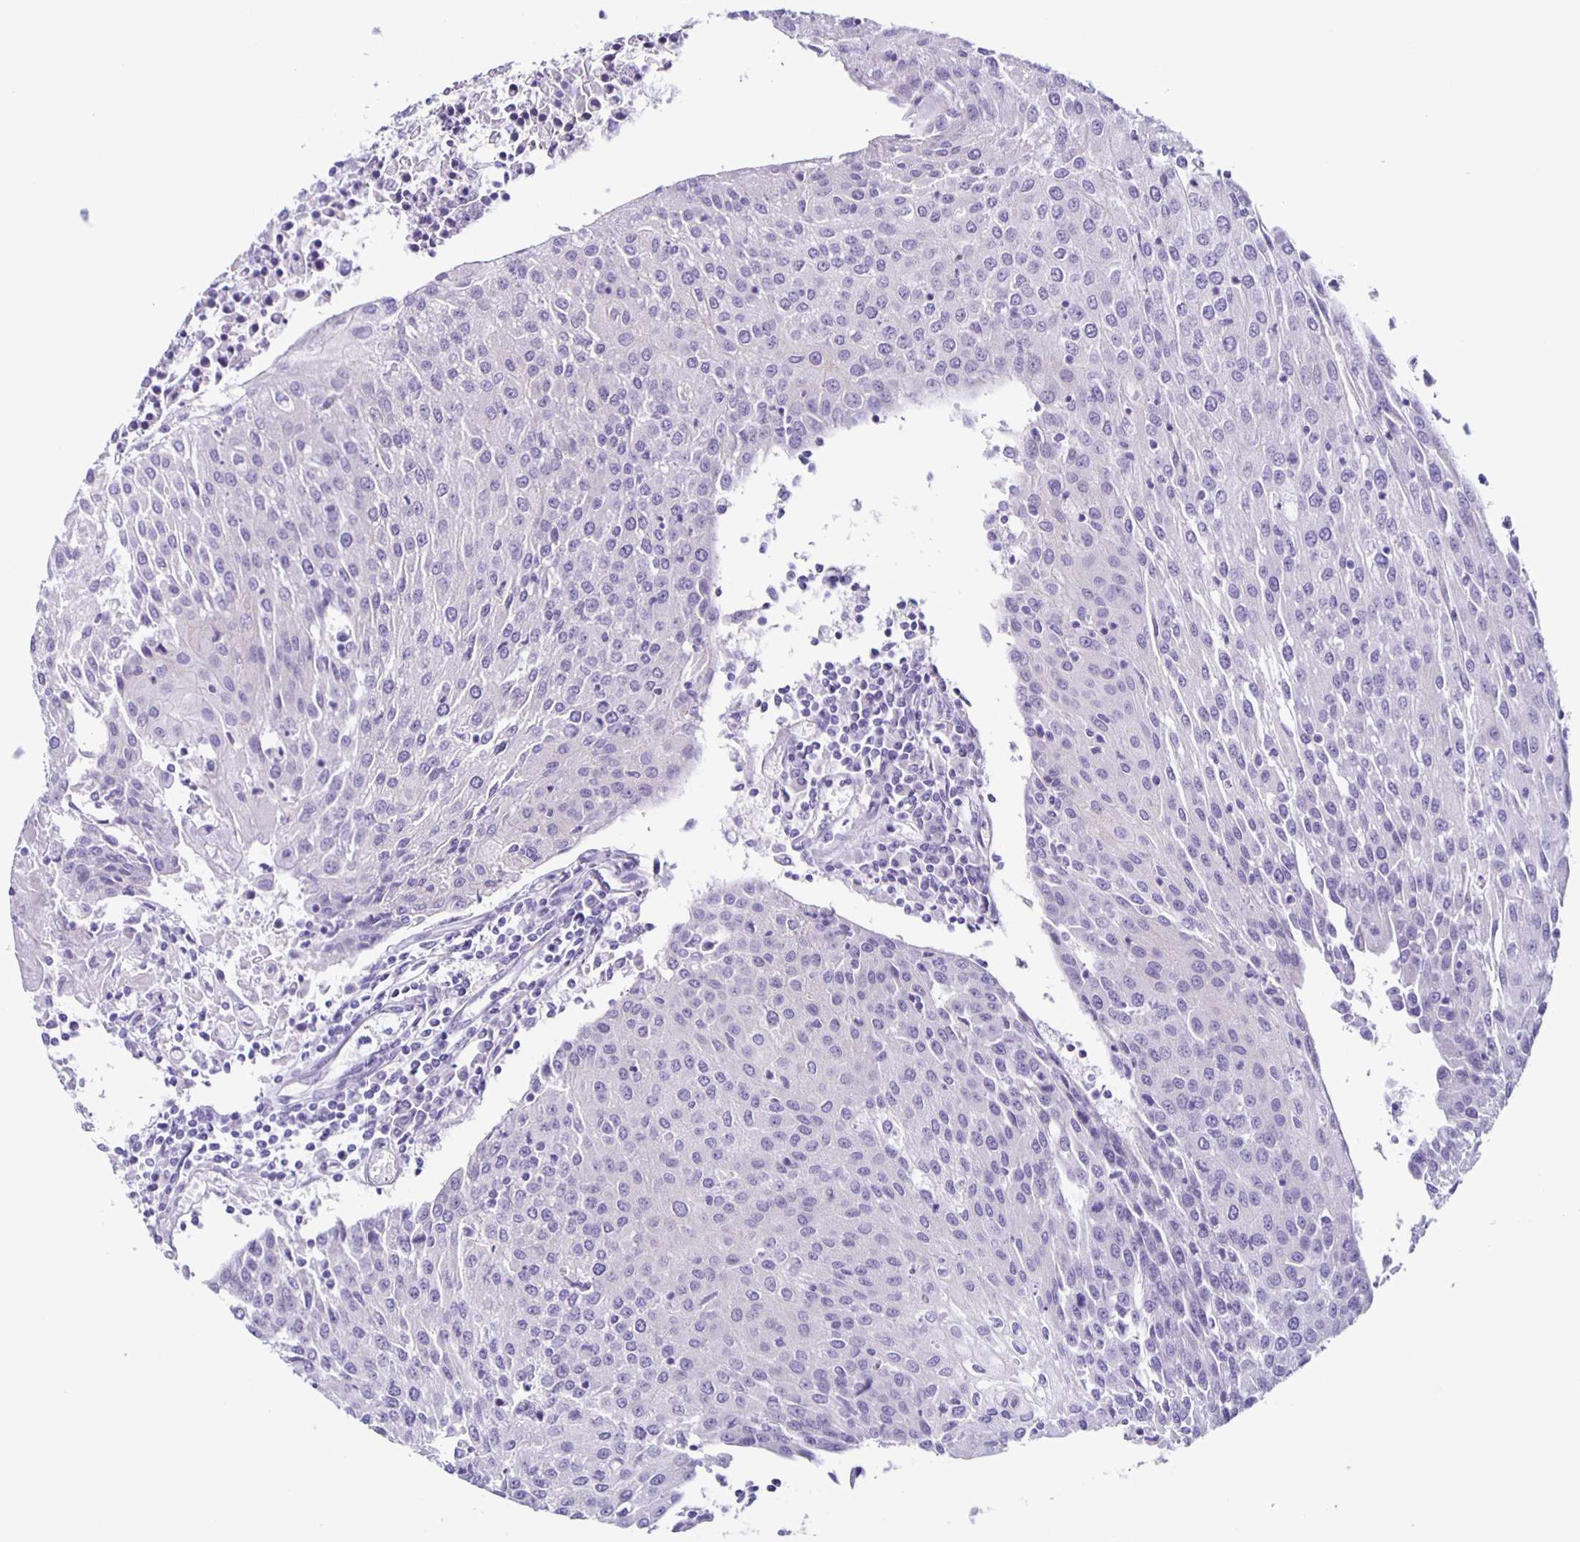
{"staining": {"intensity": "negative", "quantity": "none", "location": "none"}, "tissue": "urothelial cancer", "cell_type": "Tumor cells", "image_type": "cancer", "snomed": [{"axis": "morphology", "description": "Urothelial carcinoma, High grade"}, {"axis": "topography", "description": "Urinary bladder"}], "caption": "Photomicrograph shows no protein staining in tumor cells of urothelial cancer tissue. (DAB IHC visualized using brightfield microscopy, high magnification).", "gene": "SLC12A3", "patient": {"sex": "female", "age": 85}}